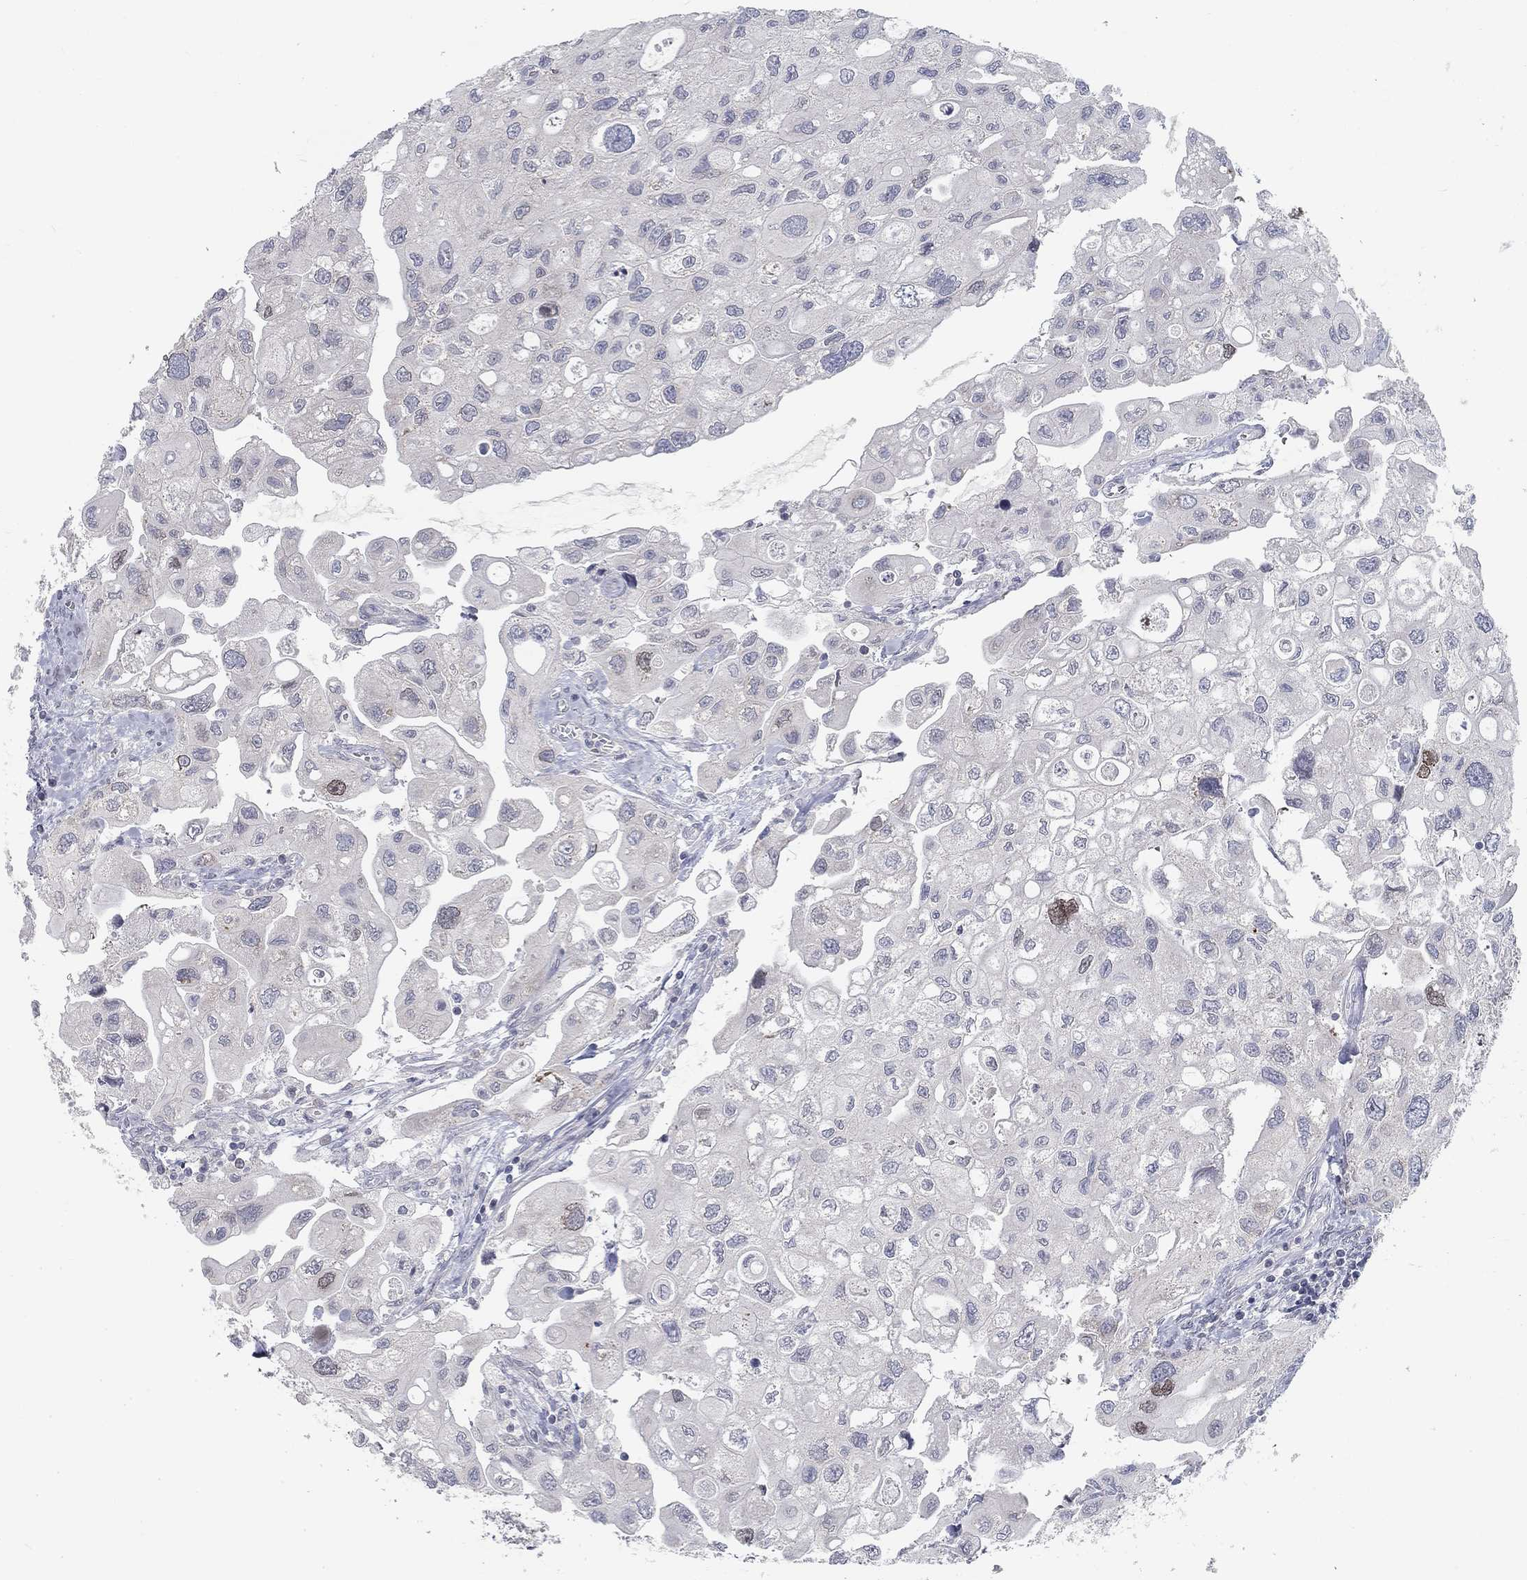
{"staining": {"intensity": "negative", "quantity": "none", "location": "none"}, "tissue": "urothelial cancer", "cell_type": "Tumor cells", "image_type": "cancer", "snomed": [{"axis": "morphology", "description": "Urothelial carcinoma, High grade"}, {"axis": "topography", "description": "Urinary bladder"}], "caption": "Immunohistochemistry of human high-grade urothelial carcinoma demonstrates no positivity in tumor cells.", "gene": "ATP1A3", "patient": {"sex": "male", "age": 59}}